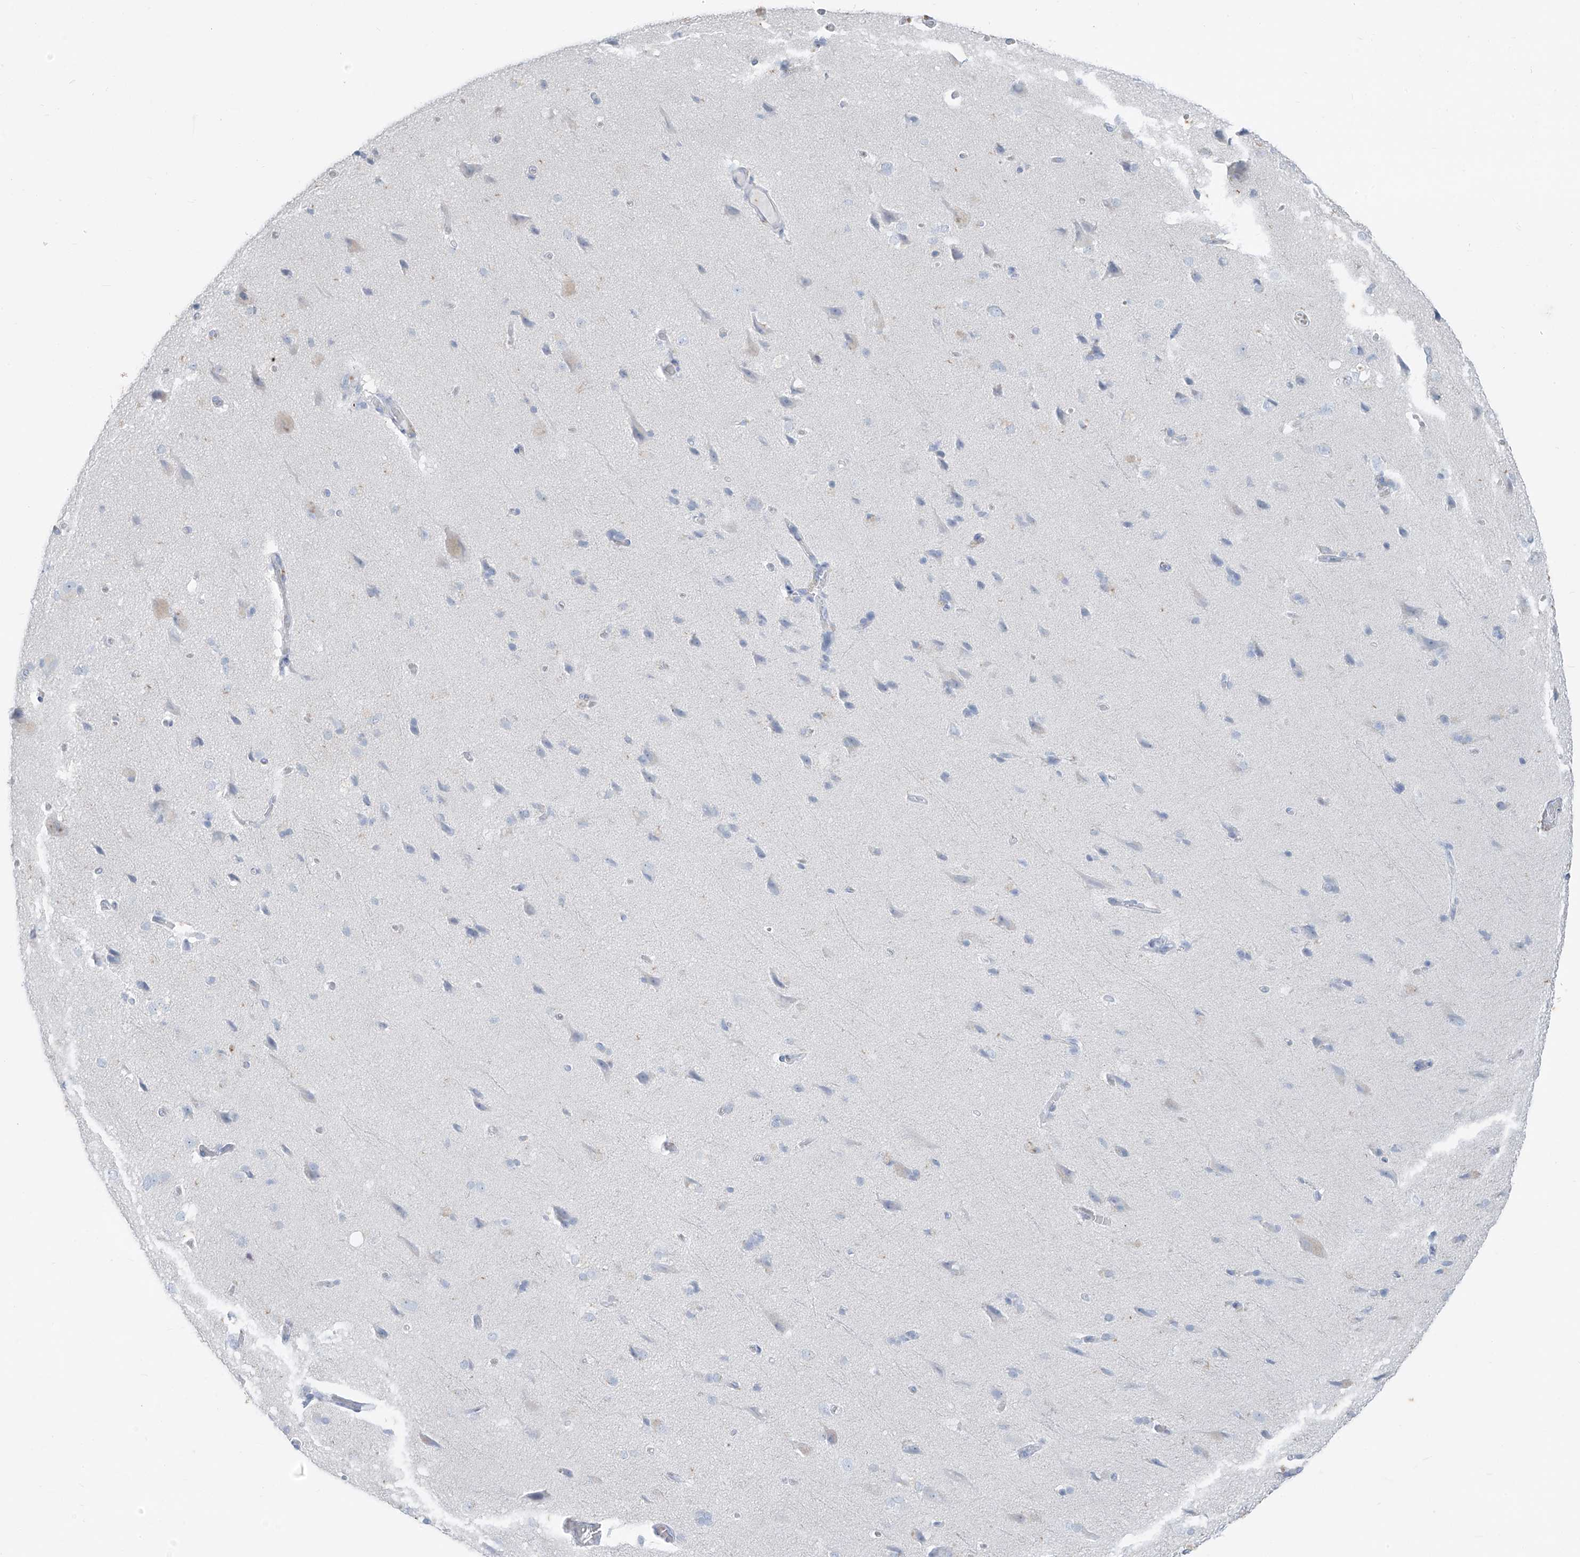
{"staining": {"intensity": "negative", "quantity": "none", "location": "none"}, "tissue": "cerebral cortex", "cell_type": "Endothelial cells", "image_type": "normal", "snomed": [{"axis": "morphology", "description": "Normal tissue, NOS"}, {"axis": "topography", "description": "Cerebral cortex"}], "caption": "Immunohistochemistry (IHC) image of unremarkable human cerebral cortex stained for a protein (brown), which displays no staining in endothelial cells.", "gene": "CX3CR1", "patient": {"sex": "male", "age": 62}}